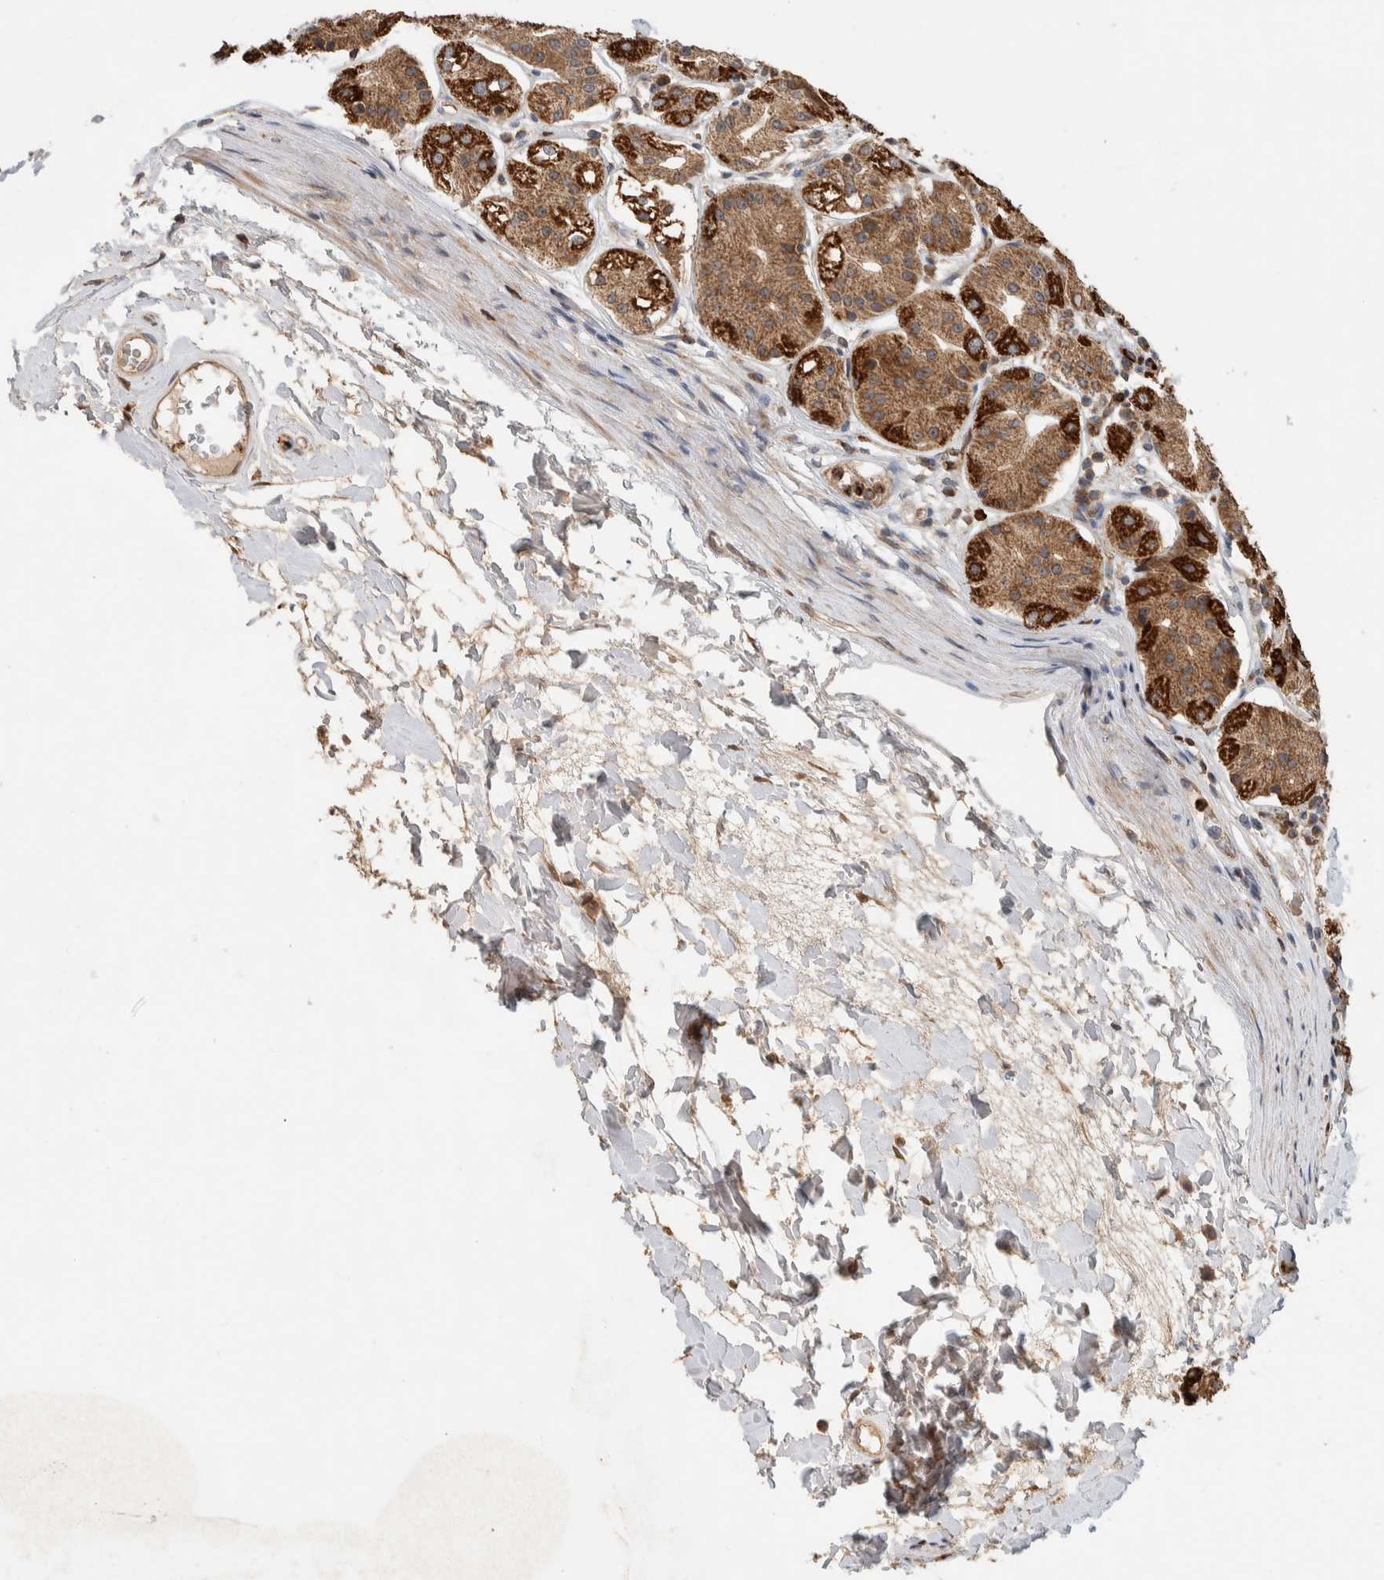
{"staining": {"intensity": "moderate", "quantity": ">75%", "location": "cytoplasmic/membranous"}, "tissue": "stomach", "cell_type": "Glandular cells", "image_type": "normal", "snomed": [{"axis": "morphology", "description": "Normal tissue, NOS"}, {"axis": "topography", "description": "Stomach"}, {"axis": "topography", "description": "Stomach, lower"}], "caption": "Immunohistochemistry histopathology image of normal stomach: human stomach stained using immunohistochemistry (IHC) demonstrates medium levels of moderate protein expression localized specifically in the cytoplasmic/membranous of glandular cells, appearing as a cytoplasmic/membranous brown color.", "gene": "VPS53", "patient": {"sex": "female", "age": 56}}